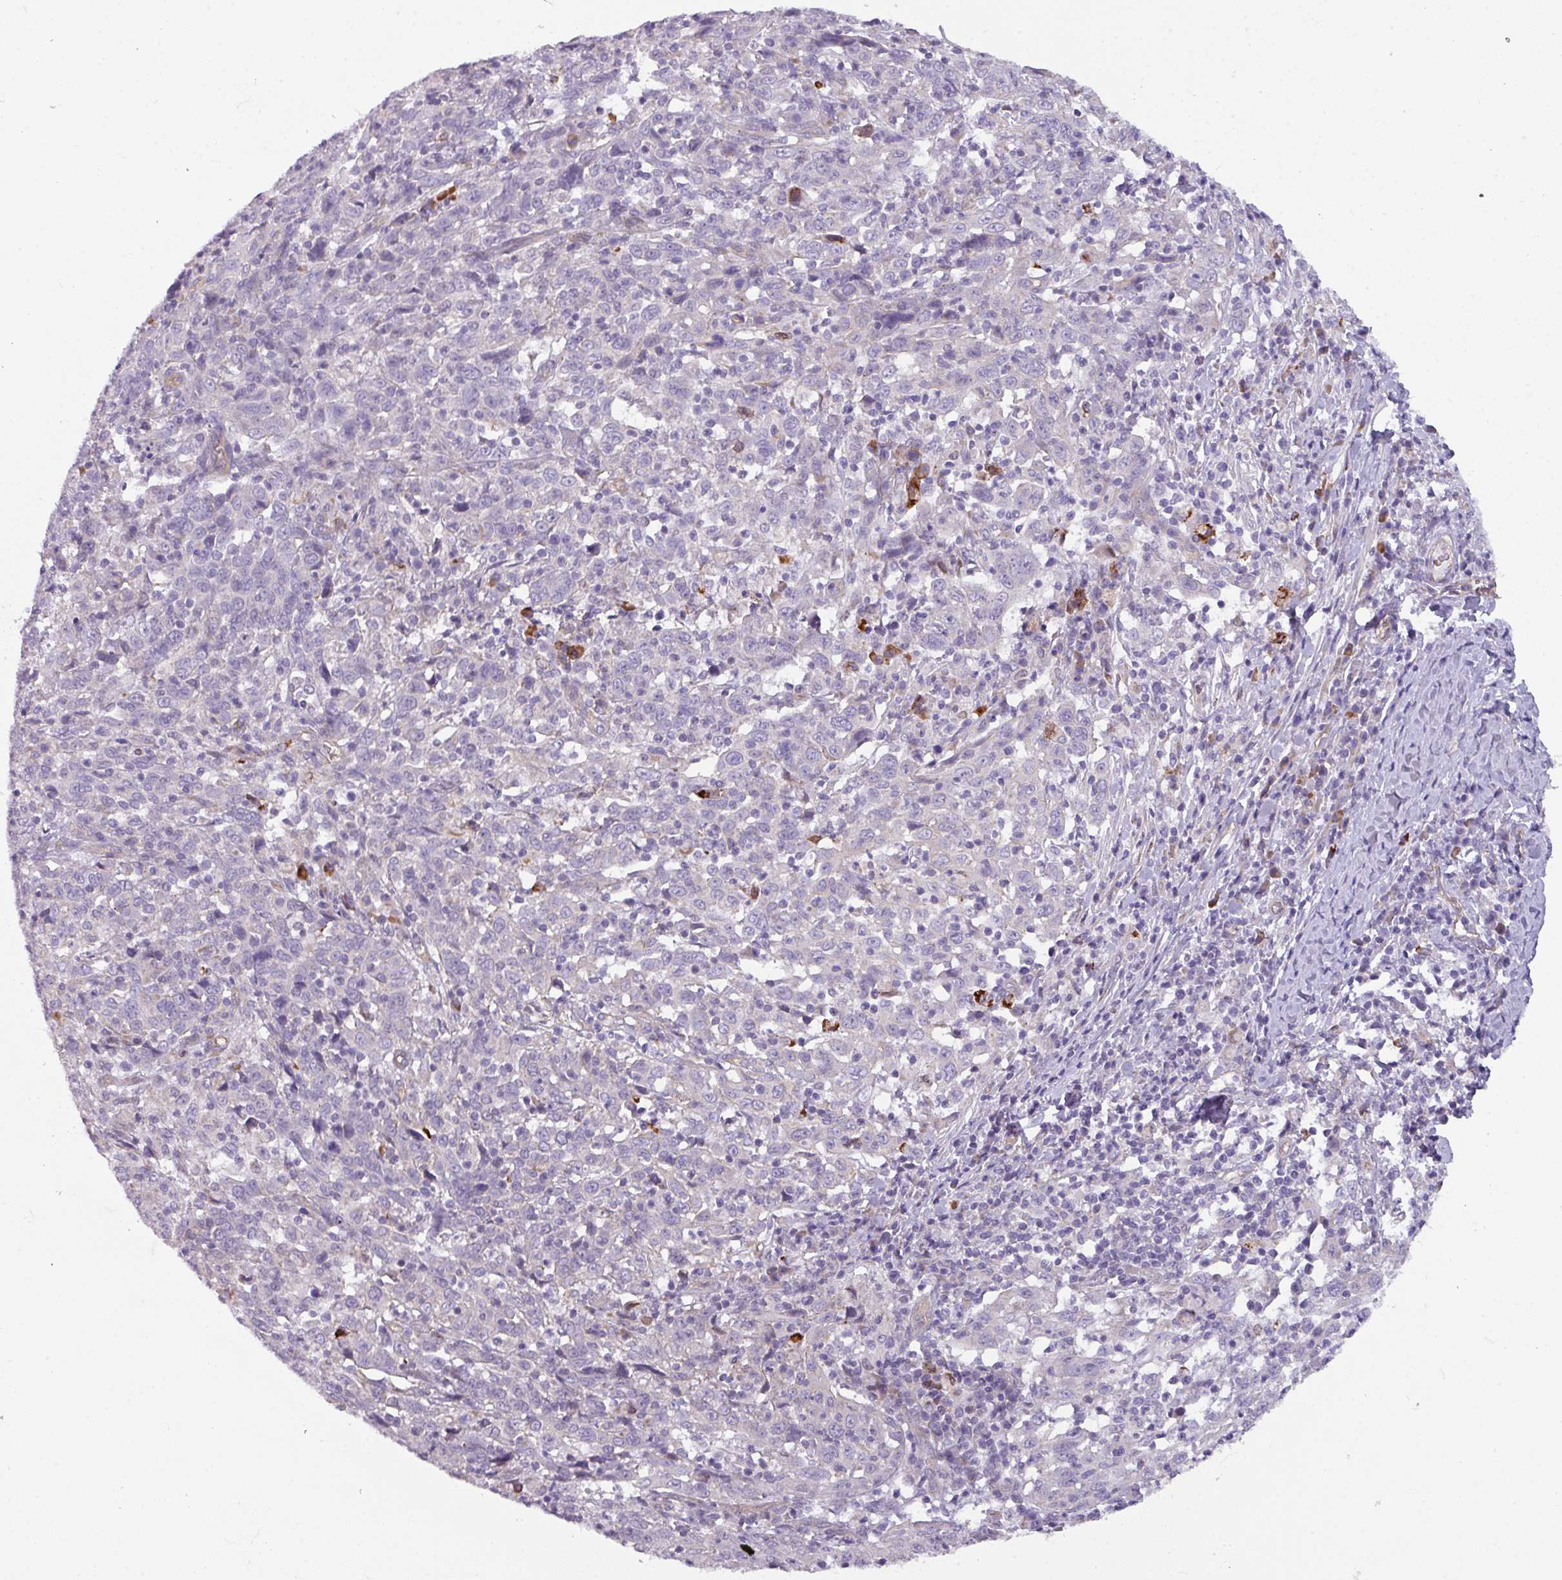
{"staining": {"intensity": "negative", "quantity": "none", "location": "none"}, "tissue": "cervical cancer", "cell_type": "Tumor cells", "image_type": "cancer", "snomed": [{"axis": "morphology", "description": "Squamous cell carcinoma, NOS"}, {"axis": "topography", "description": "Cervix"}], "caption": "High magnification brightfield microscopy of cervical cancer (squamous cell carcinoma) stained with DAB (brown) and counterstained with hematoxylin (blue): tumor cells show no significant staining.", "gene": "BUD23", "patient": {"sex": "female", "age": 46}}